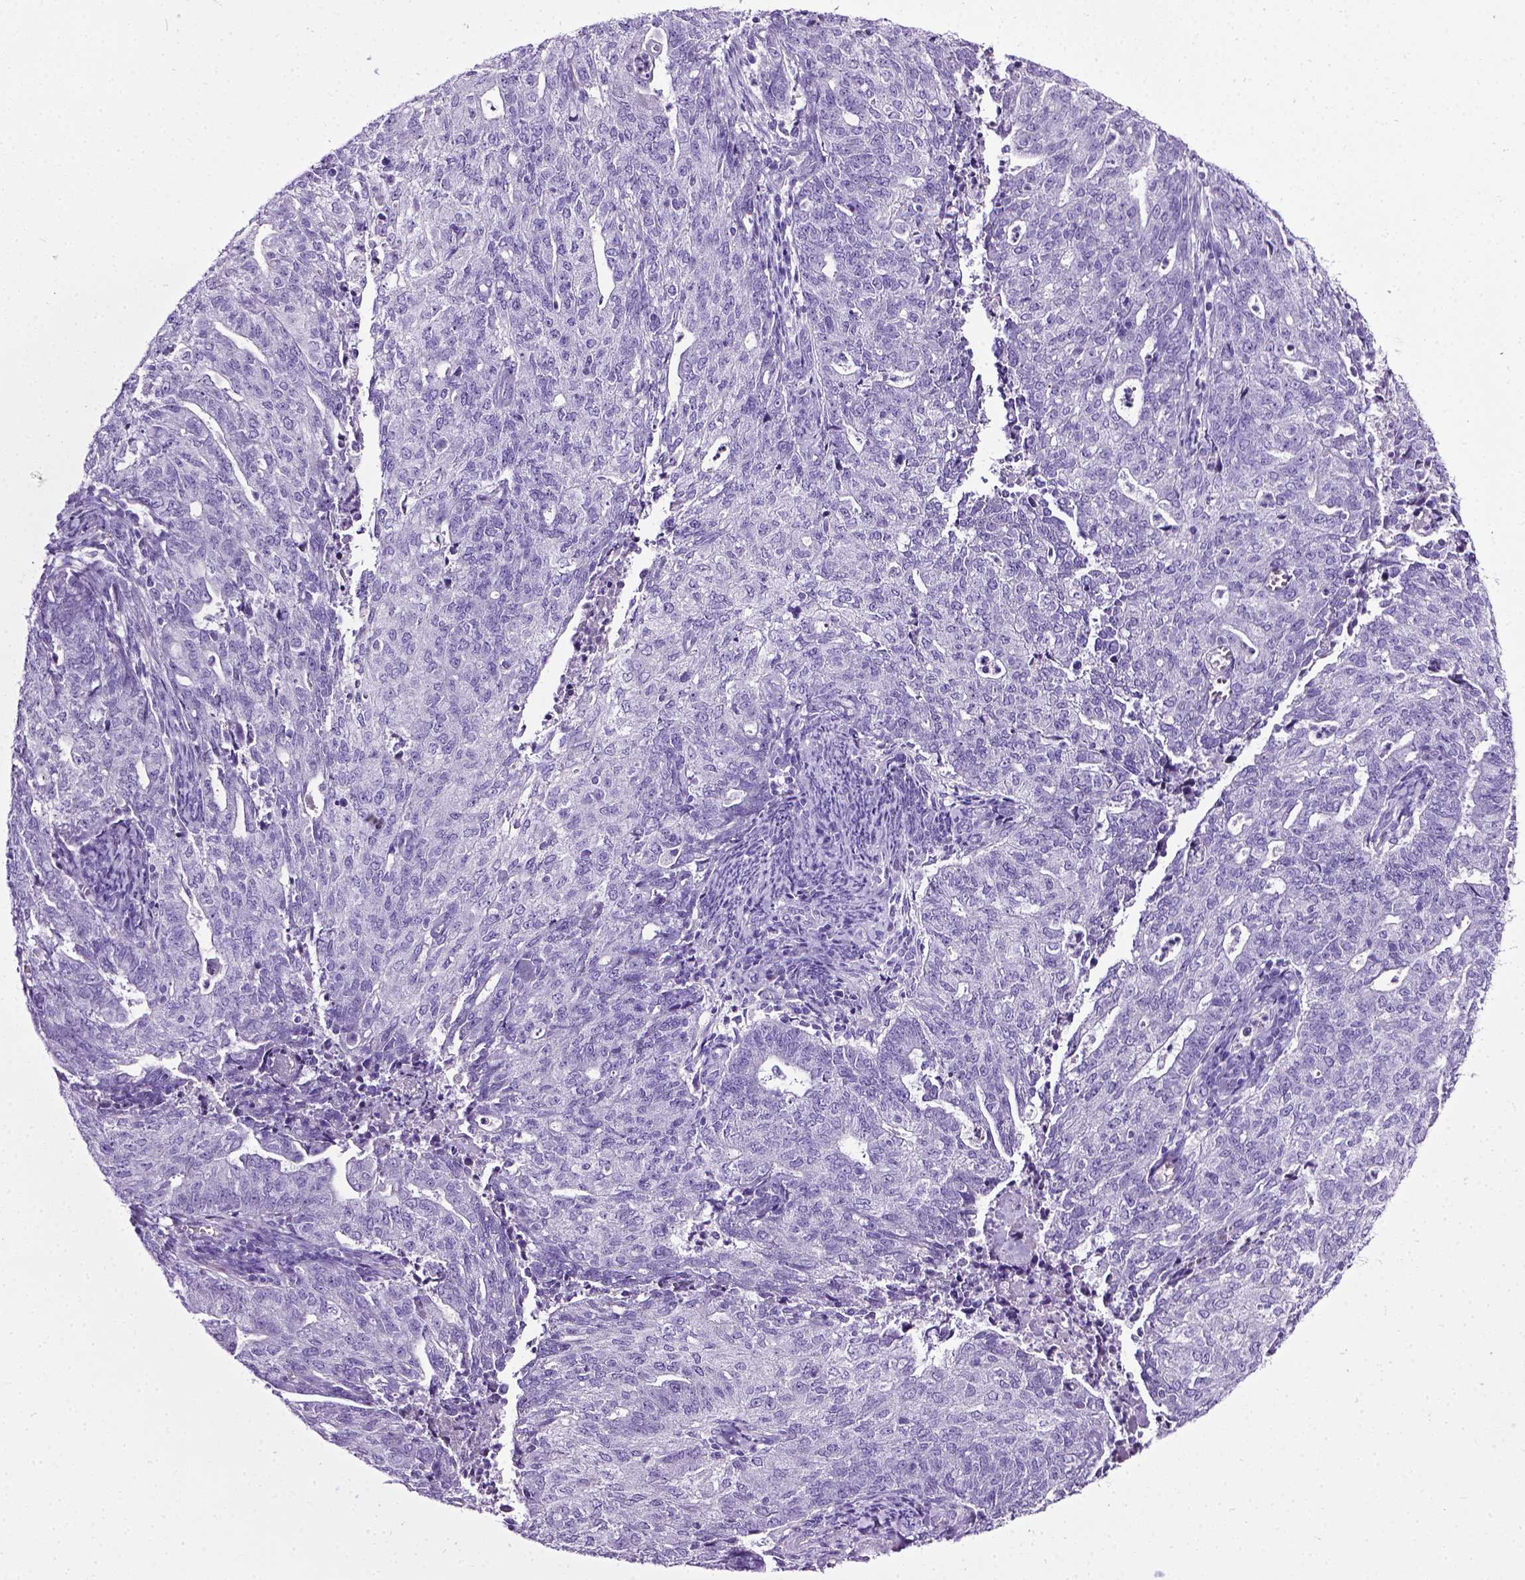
{"staining": {"intensity": "negative", "quantity": "none", "location": "none"}, "tissue": "endometrial cancer", "cell_type": "Tumor cells", "image_type": "cancer", "snomed": [{"axis": "morphology", "description": "Adenocarcinoma, NOS"}, {"axis": "topography", "description": "Endometrium"}], "caption": "This is a image of IHC staining of endometrial cancer, which shows no positivity in tumor cells.", "gene": "LELP1", "patient": {"sex": "female", "age": 82}}